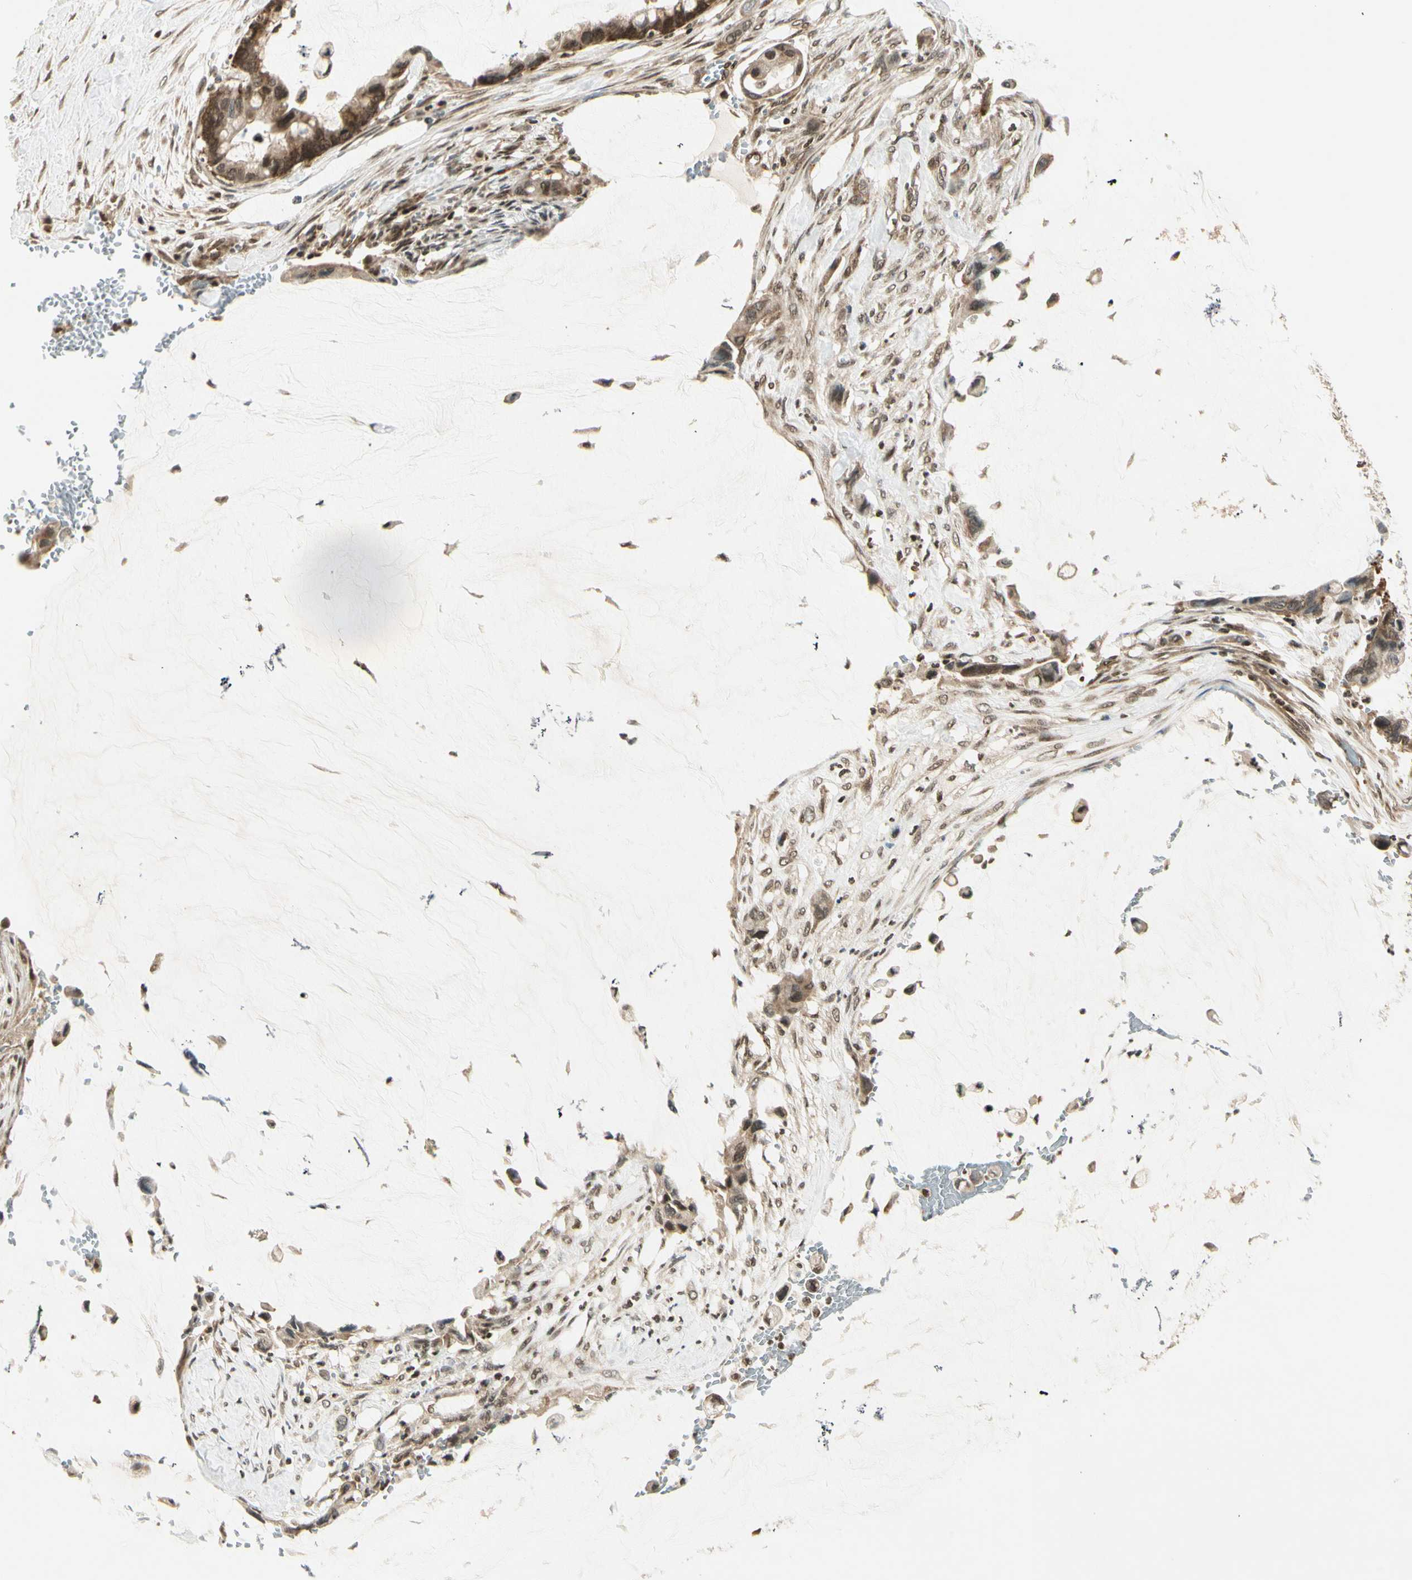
{"staining": {"intensity": "moderate", "quantity": ">75%", "location": "cytoplasmic/membranous"}, "tissue": "pancreatic cancer", "cell_type": "Tumor cells", "image_type": "cancer", "snomed": [{"axis": "morphology", "description": "Adenocarcinoma, NOS"}, {"axis": "topography", "description": "Pancreas"}], "caption": "A brown stain highlights moderate cytoplasmic/membranous positivity of a protein in pancreatic adenocarcinoma tumor cells.", "gene": "SMN2", "patient": {"sex": "male", "age": 41}}